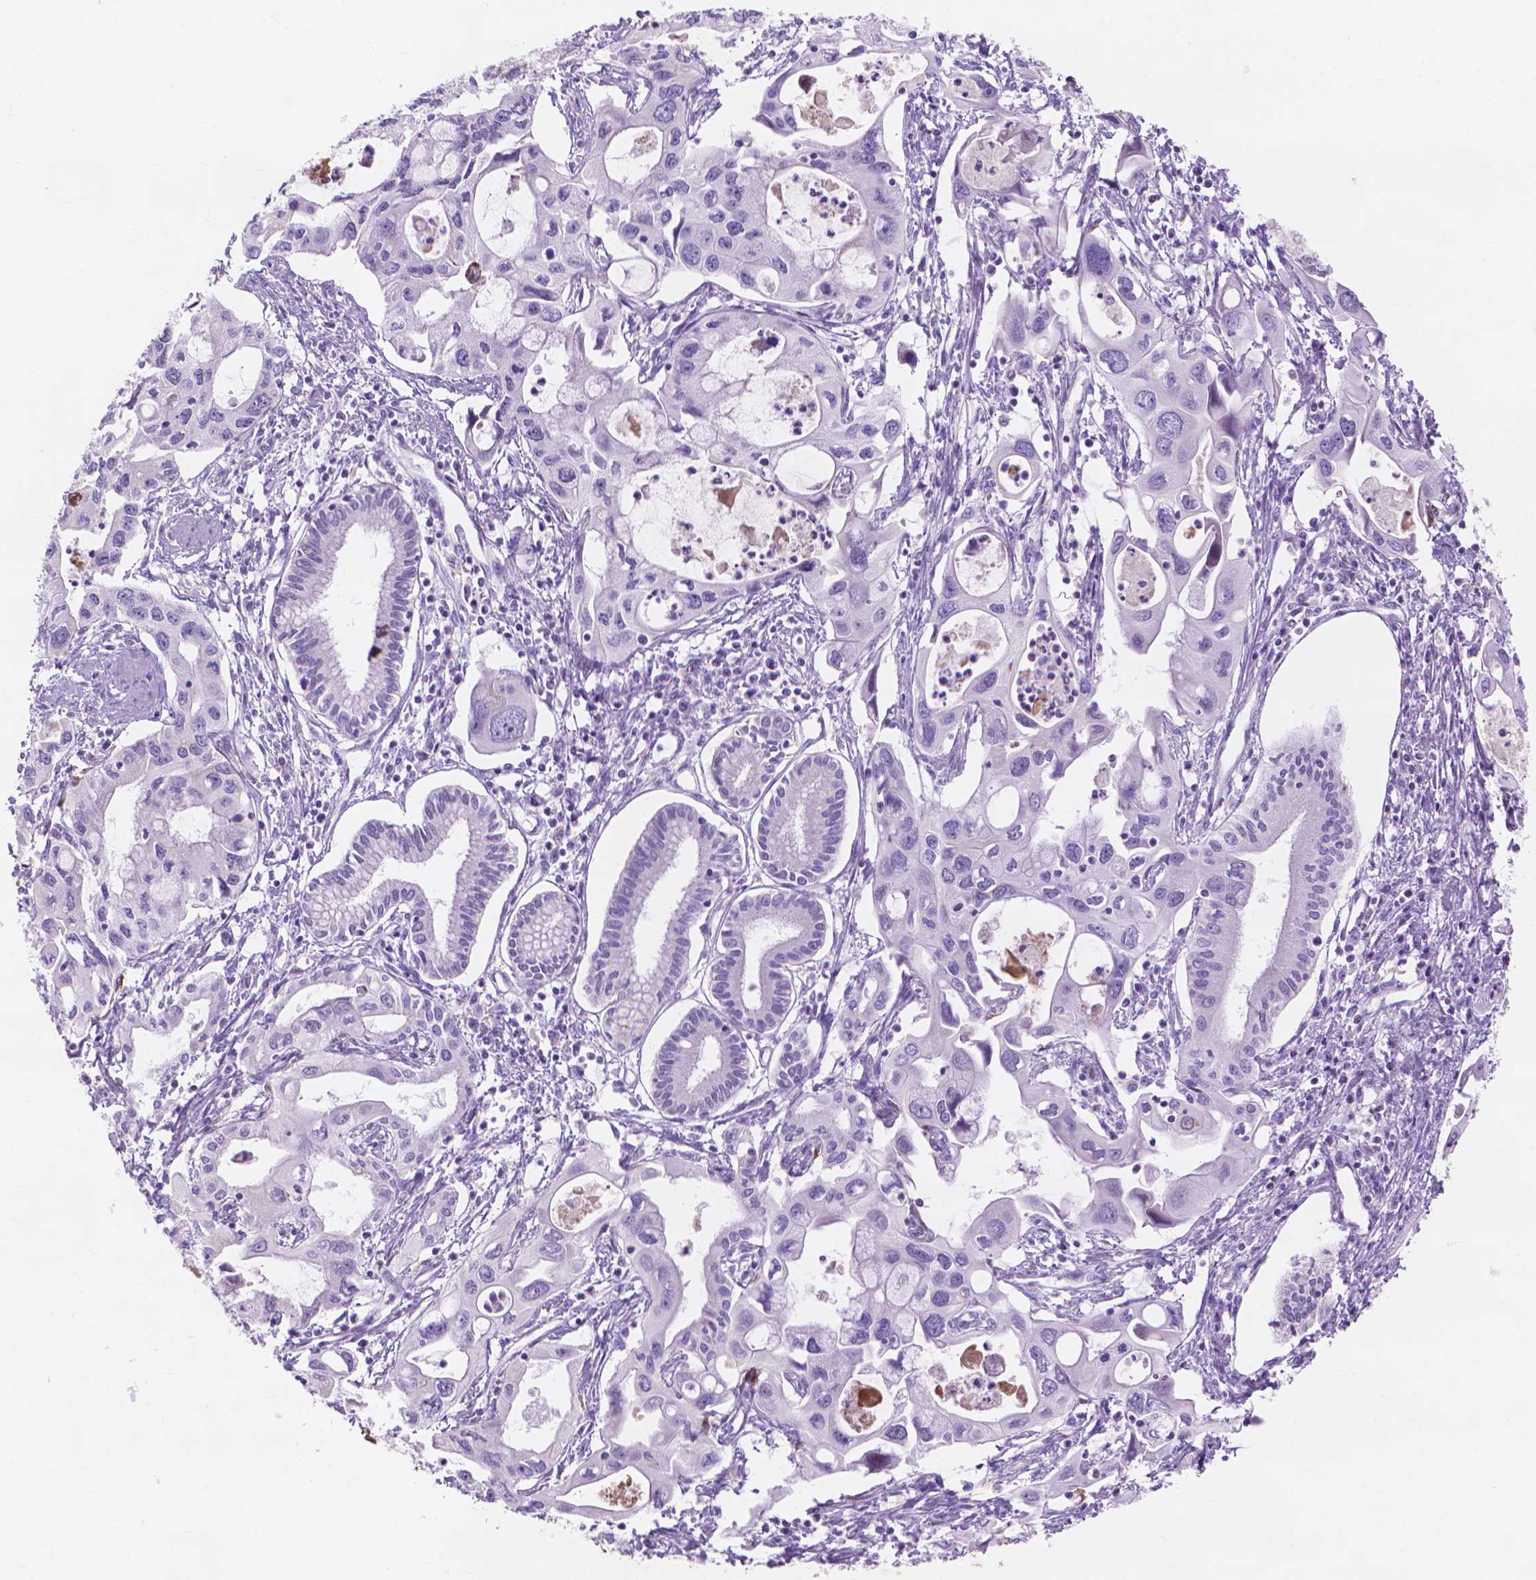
{"staining": {"intensity": "negative", "quantity": "none", "location": "none"}, "tissue": "pancreatic cancer", "cell_type": "Tumor cells", "image_type": "cancer", "snomed": [{"axis": "morphology", "description": "Adenocarcinoma, NOS"}, {"axis": "topography", "description": "Pancreas"}], "caption": "Tumor cells show no significant expression in pancreatic cancer (adenocarcinoma).", "gene": "MMP11", "patient": {"sex": "male", "age": 60}}